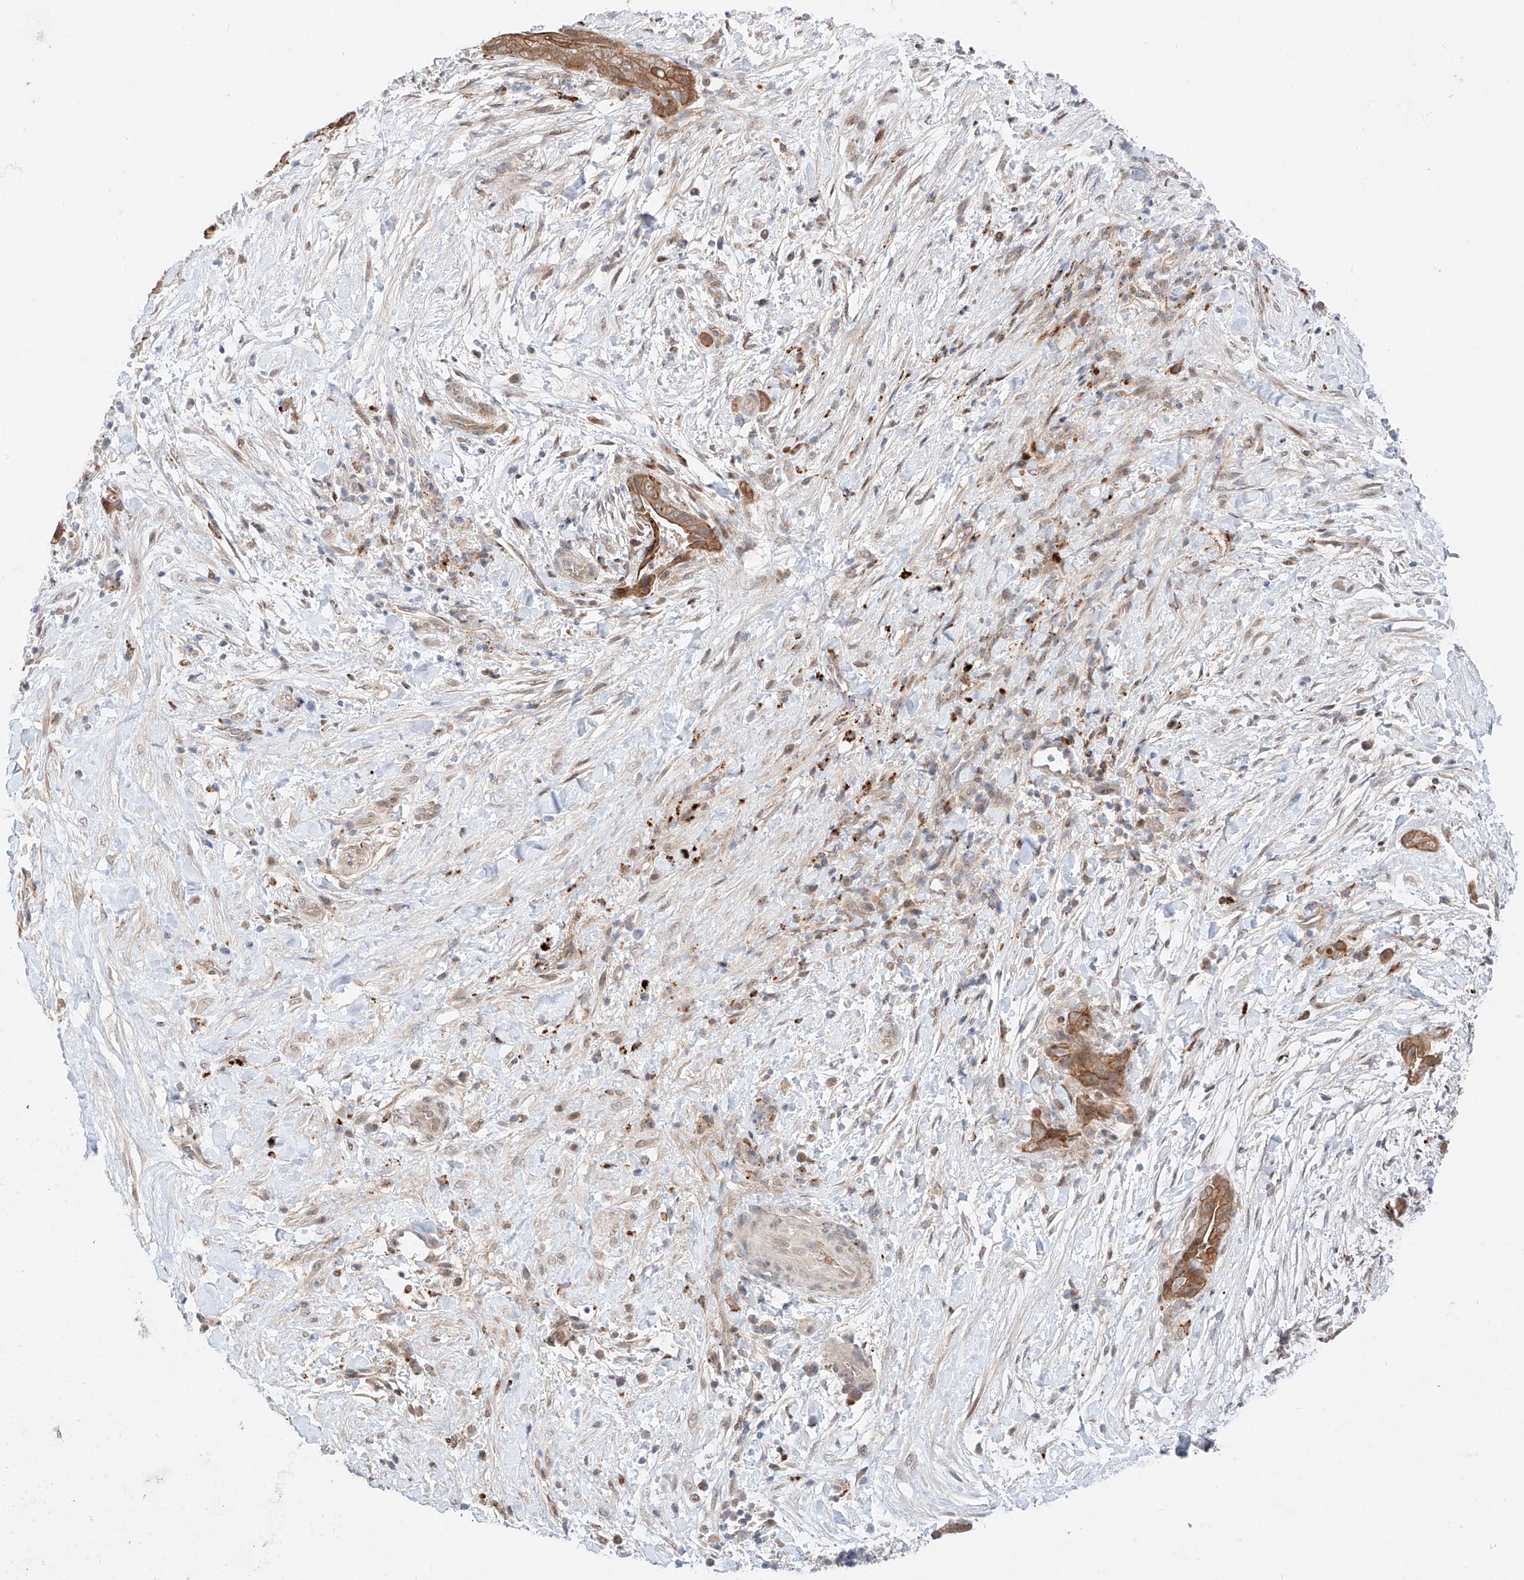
{"staining": {"intensity": "moderate", "quantity": ">75%", "location": "cytoplasmic/membranous"}, "tissue": "pancreatic cancer", "cell_type": "Tumor cells", "image_type": "cancer", "snomed": [{"axis": "morphology", "description": "Adenocarcinoma, NOS"}, {"axis": "topography", "description": "Pancreas"}], "caption": "This histopathology image shows adenocarcinoma (pancreatic) stained with immunohistochemistry to label a protein in brown. The cytoplasmic/membranous of tumor cells show moderate positivity for the protein. Nuclei are counter-stained blue.", "gene": "GCNT1", "patient": {"sex": "male", "age": 75}}